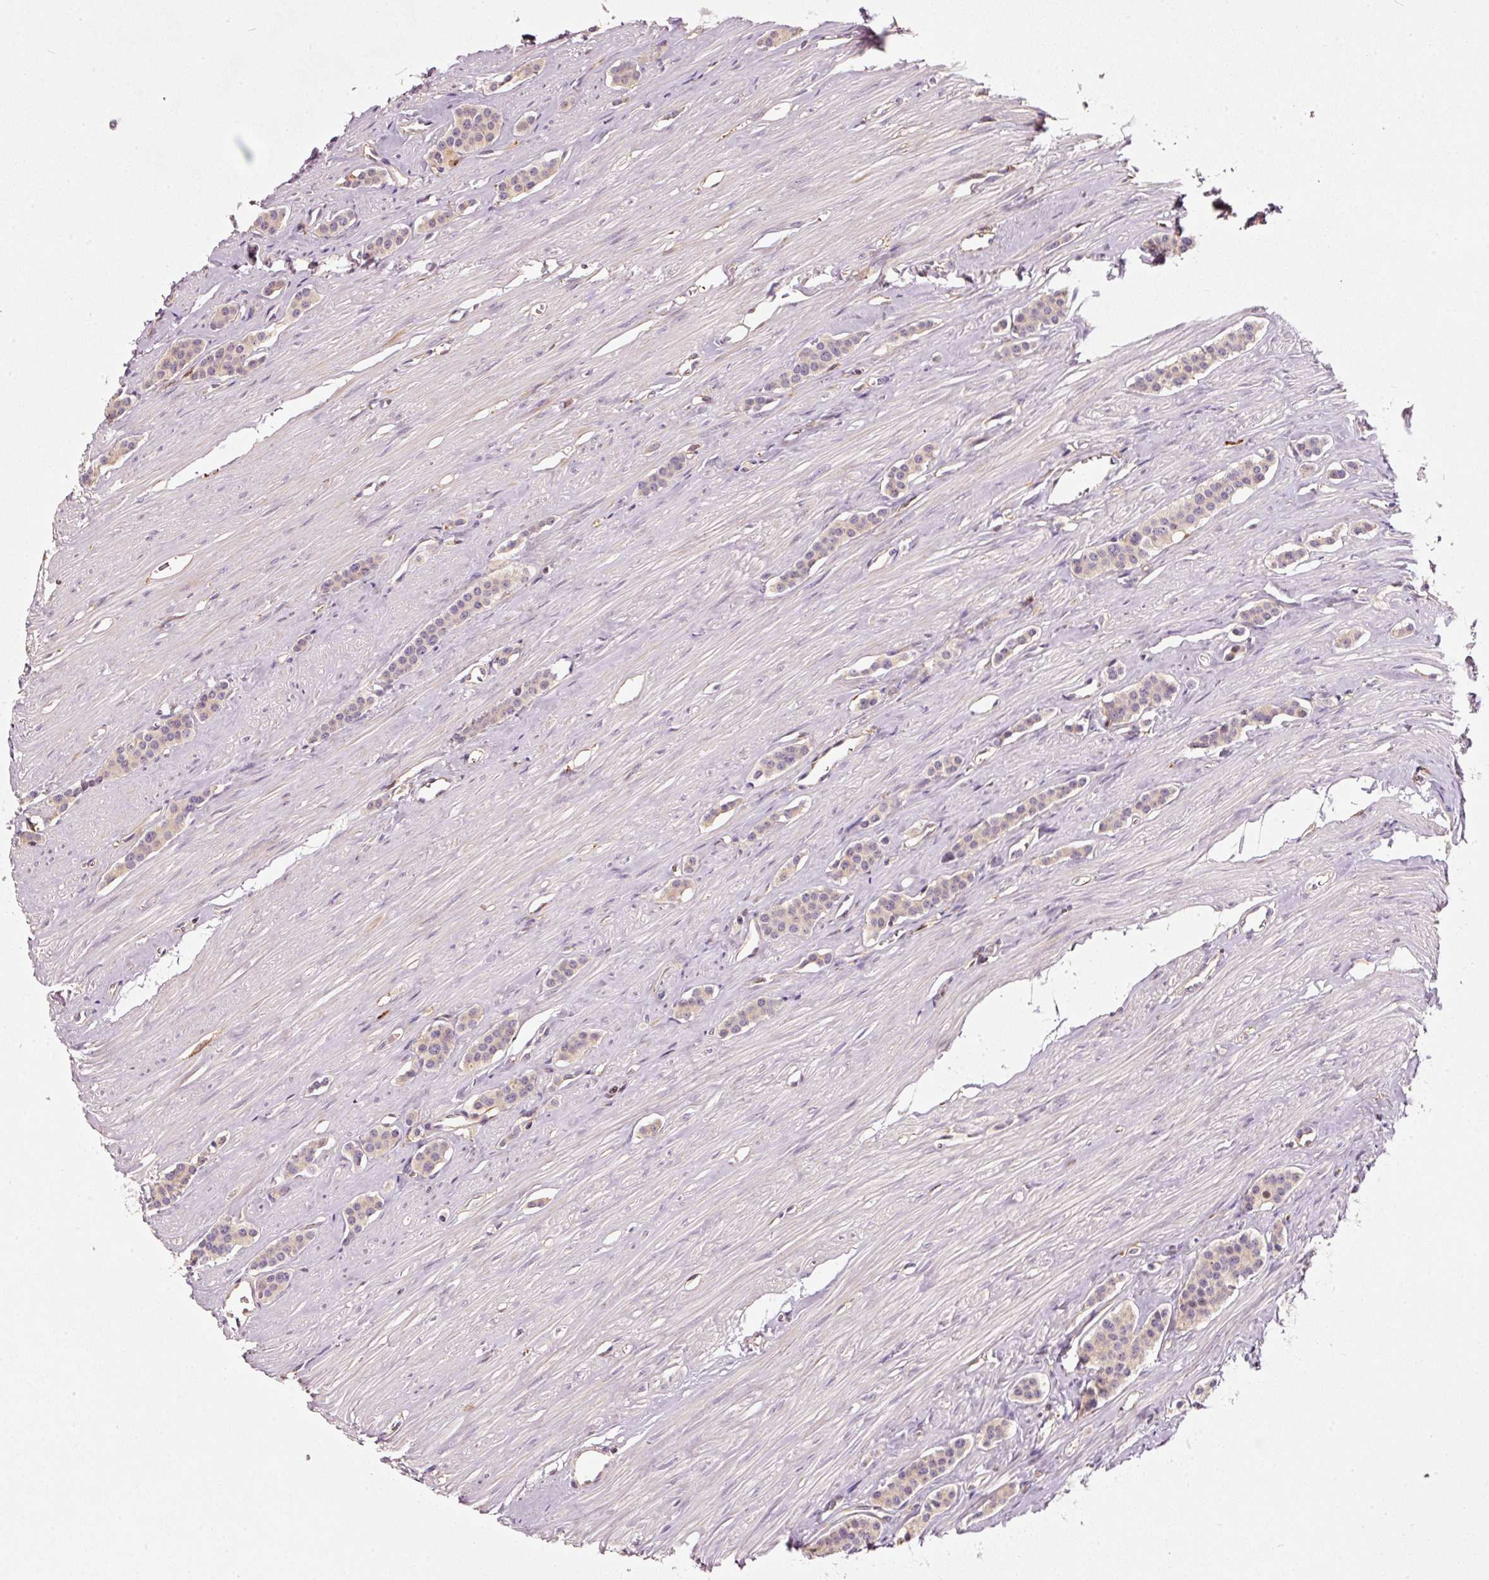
{"staining": {"intensity": "weak", "quantity": ">75%", "location": "cytoplasmic/membranous"}, "tissue": "carcinoid", "cell_type": "Tumor cells", "image_type": "cancer", "snomed": [{"axis": "morphology", "description": "Carcinoid, malignant, NOS"}, {"axis": "topography", "description": "Small intestine"}], "caption": "Carcinoid was stained to show a protein in brown. There is low levels of weak cytoplasmic/membranous positivity in about >75% of tumor cells.", "gene": "IQGAP2", "patient": {"sex": "male", "age": 60}}